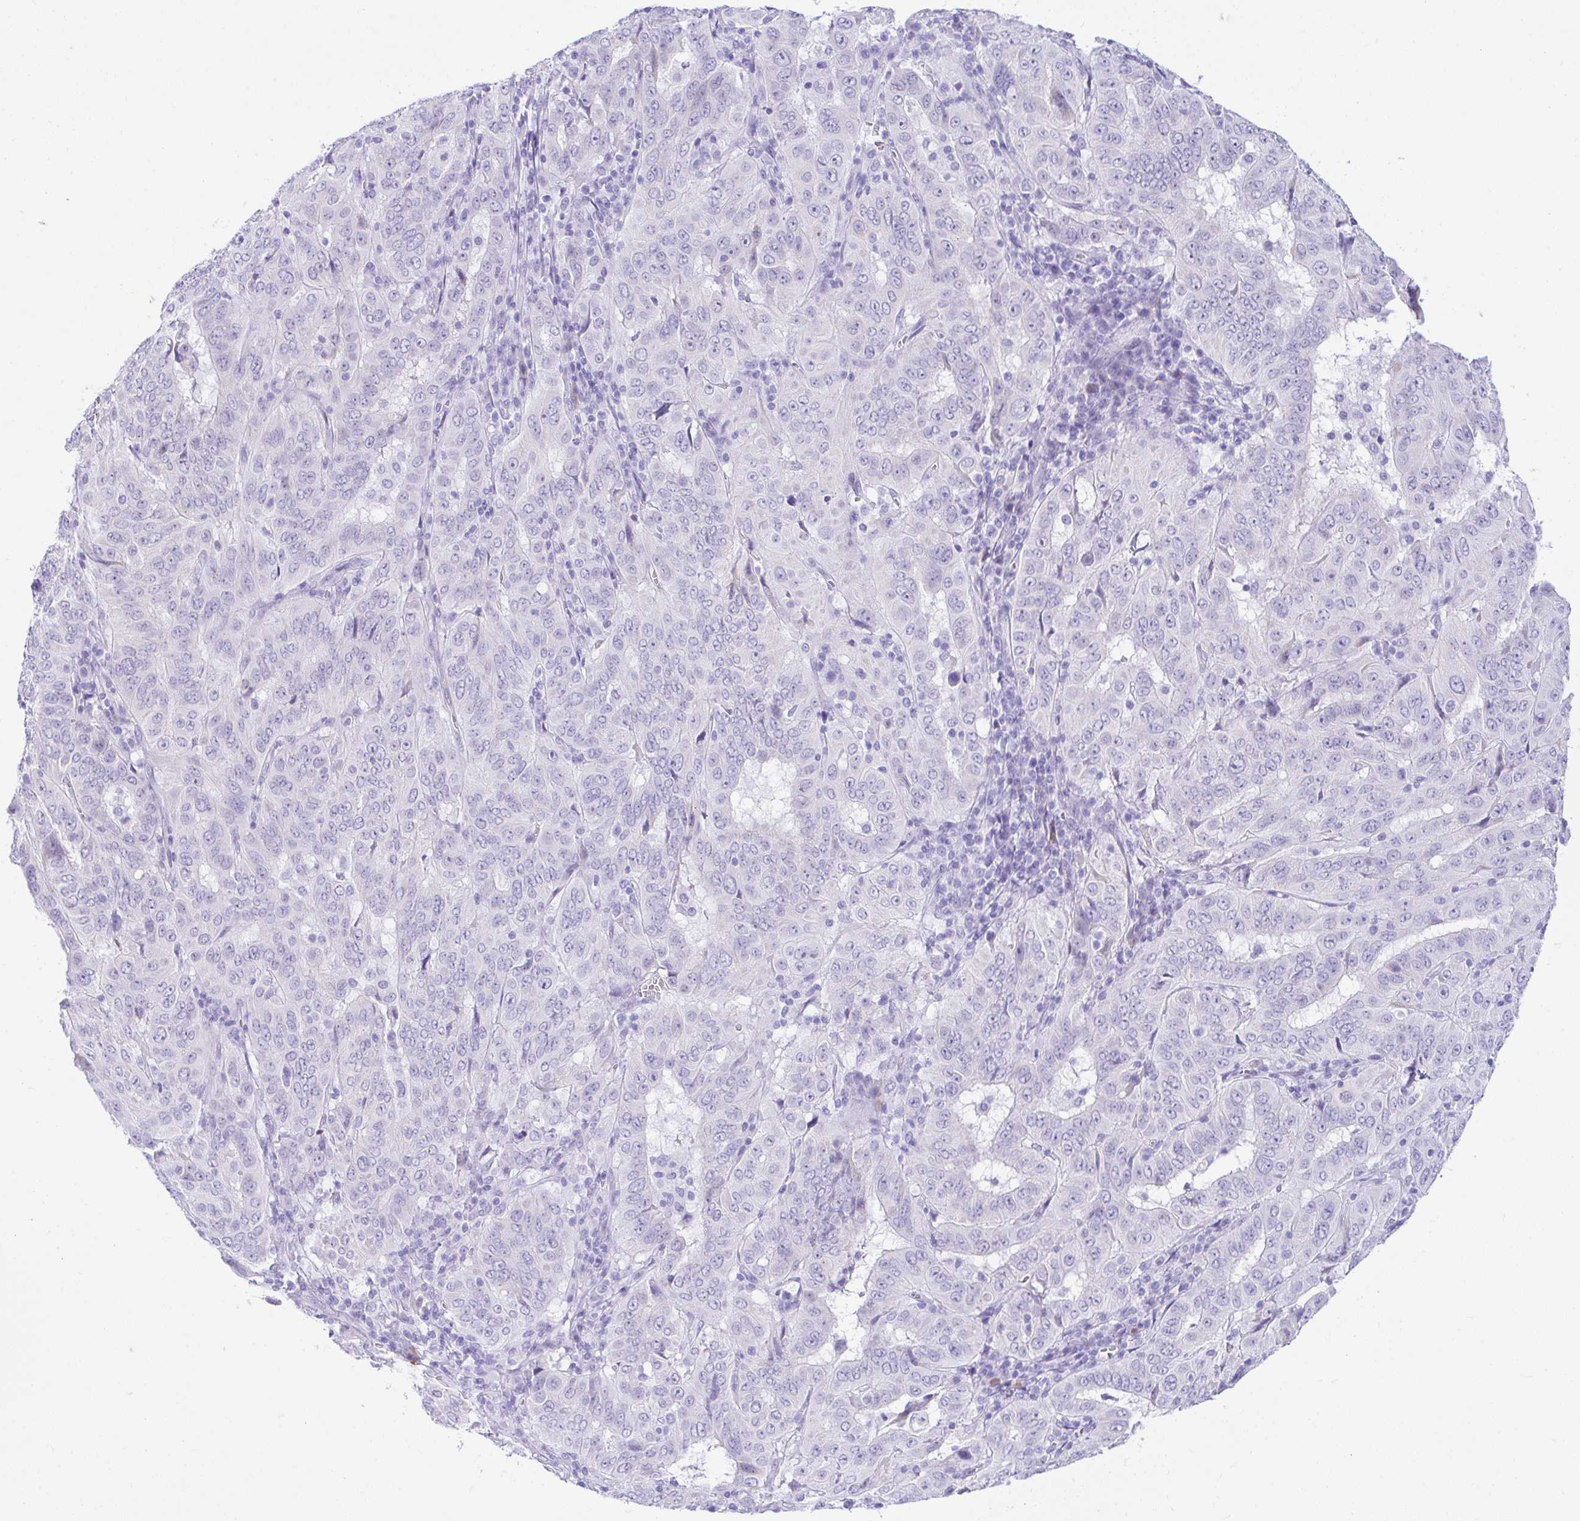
{"staining": {"intensity": "negative", "quantity": "none", "location": "none"}, "tissue": "pancreatic cancer", "cell_type": "Tumor cells", "image_type": "cancer", "snomed": [{"axis": "morphology", "description": "Adenocarcinoma, NOS"}, {"axis": "topography", "description": "Pancreas"}], "caption": "An immunohistochemistry (IHC) micrograph of pancreatic adenocarcinoma is shown. There is no staining in tumor cells of pancreatic adenocarcinoma.", "gene": "SEL1L2", "patient": {"sex": "male", "age": 63}}